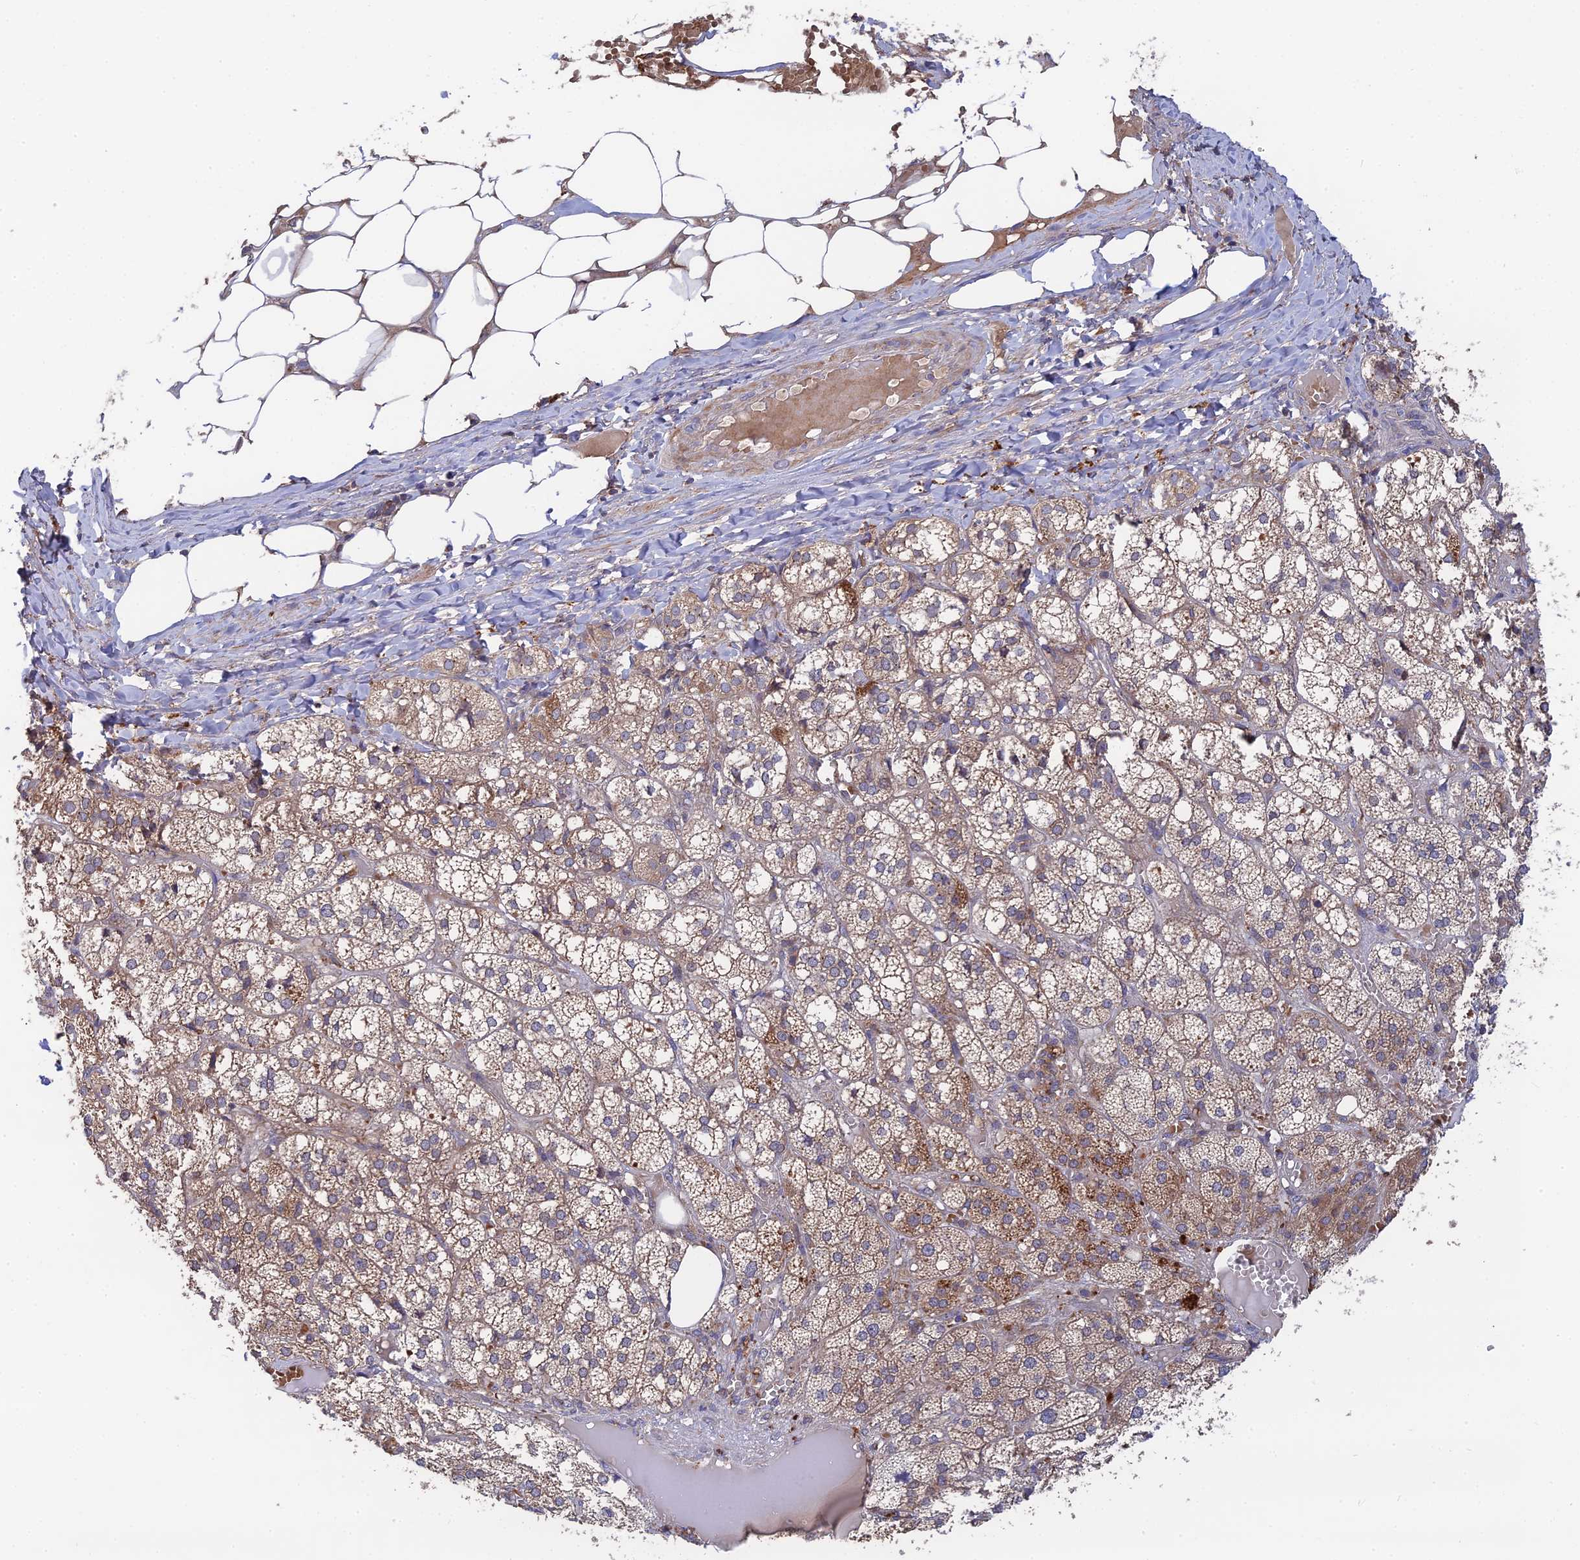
{"staining": {"intensity": "moderate", "quantity": ">75%", "location": "cytoplasmic/membranous"}, "tissue": "adrenal gland", "cell_type": "Glandular cells", "image_type": "normal", "snomed": [{"axis": "morphology", "description": "Normal tissue, NOS"}, {"axis": "topography", "description": "Adrenal gland"}], "caption": "This micrograph displays IHC staining of normal human adrenal gland, with medium moderate cytoplasmic/membranous expression in about >75% of glandular cells.", "gene": "RPIA", "patient": {"sex": "female", "age": 61}}